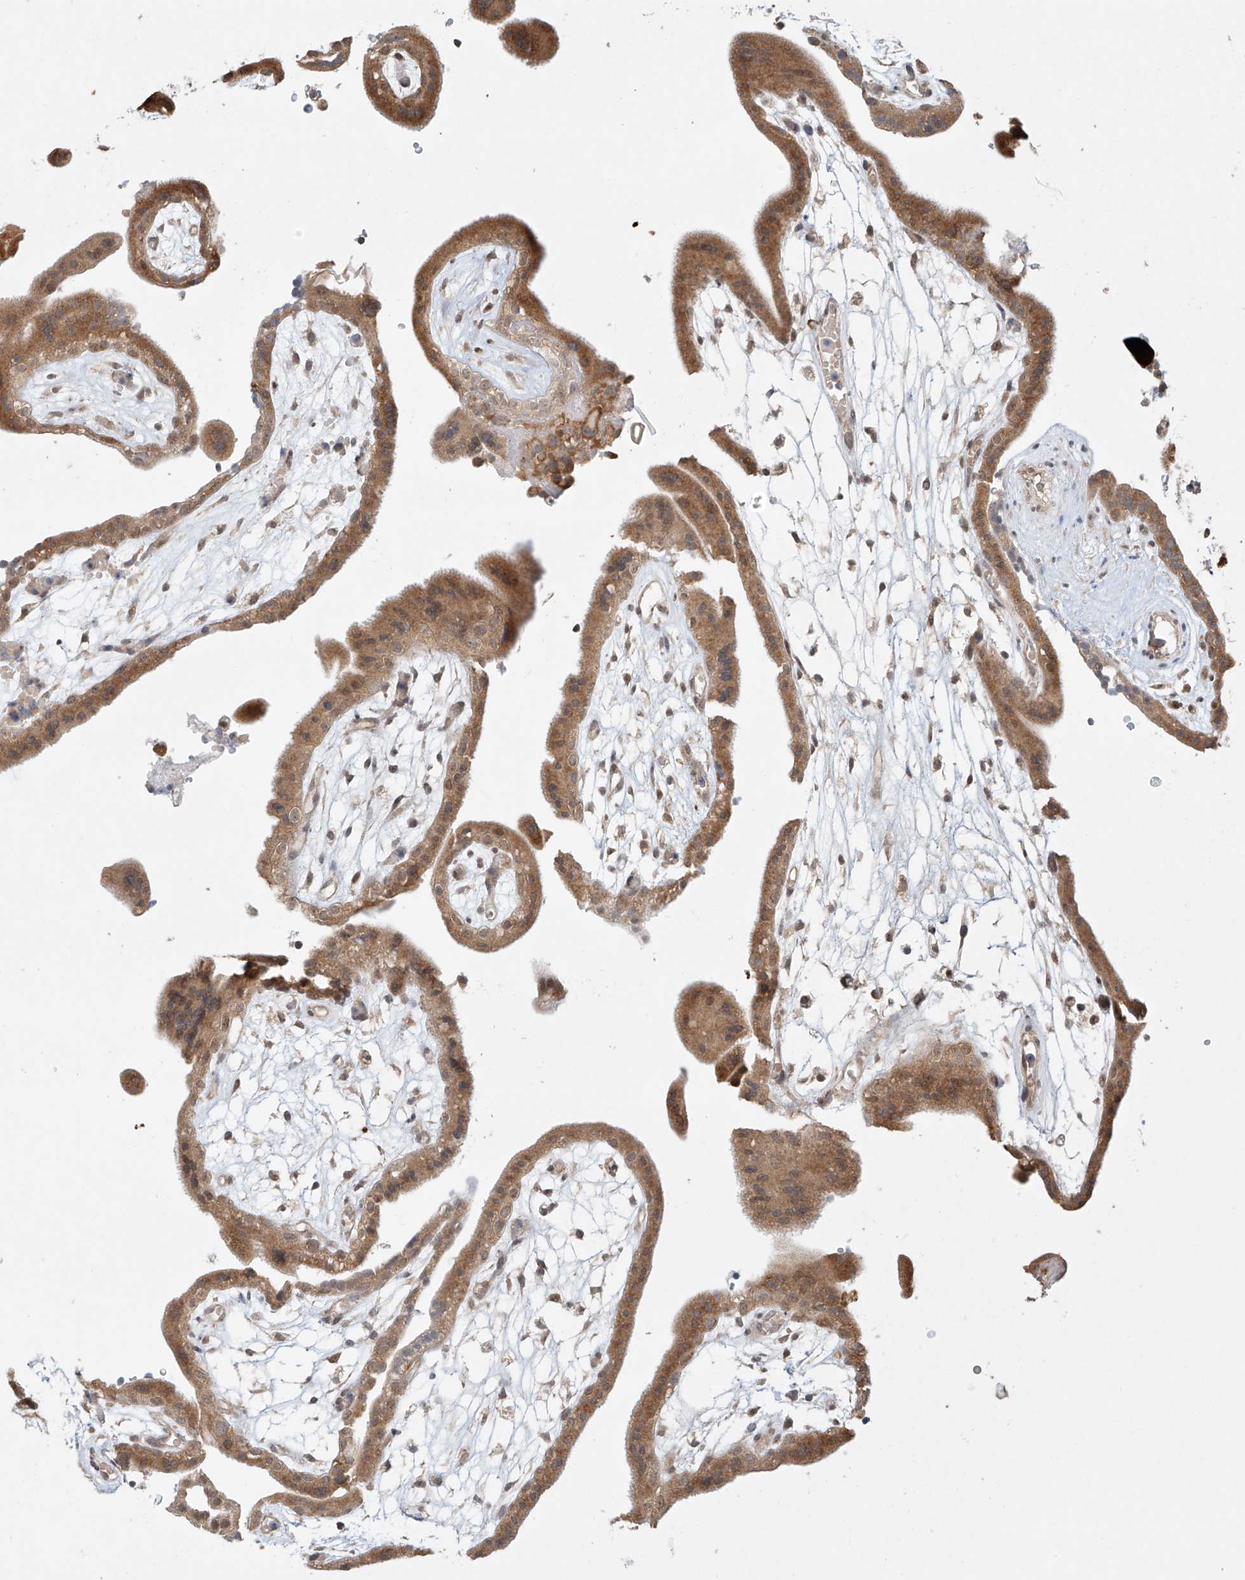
{"staining": {"intensity": "moderate", "quantity": "25%-75%", "location": "cytoplasmic/membranous,nuclear"}, "tissue": "placenta", "cell_type": "Trophoblastic cells", "image_type": "normal", "snomed": [{"axis": "morphology", "description": "Normal tissue, NOS"}, {"axis": "topography", "description": "Placenta"}], "caption": "Trophoblastic cells show medium levels of moderate cytoplasmic/membranous,nuclear positivity in approximately 25%-75% of cells in unremarkable human placenta. (IHC, brightfield microscopy, high magnification).", "gene": "TASP1", "patient": {"sex": "female", "age": 18}}